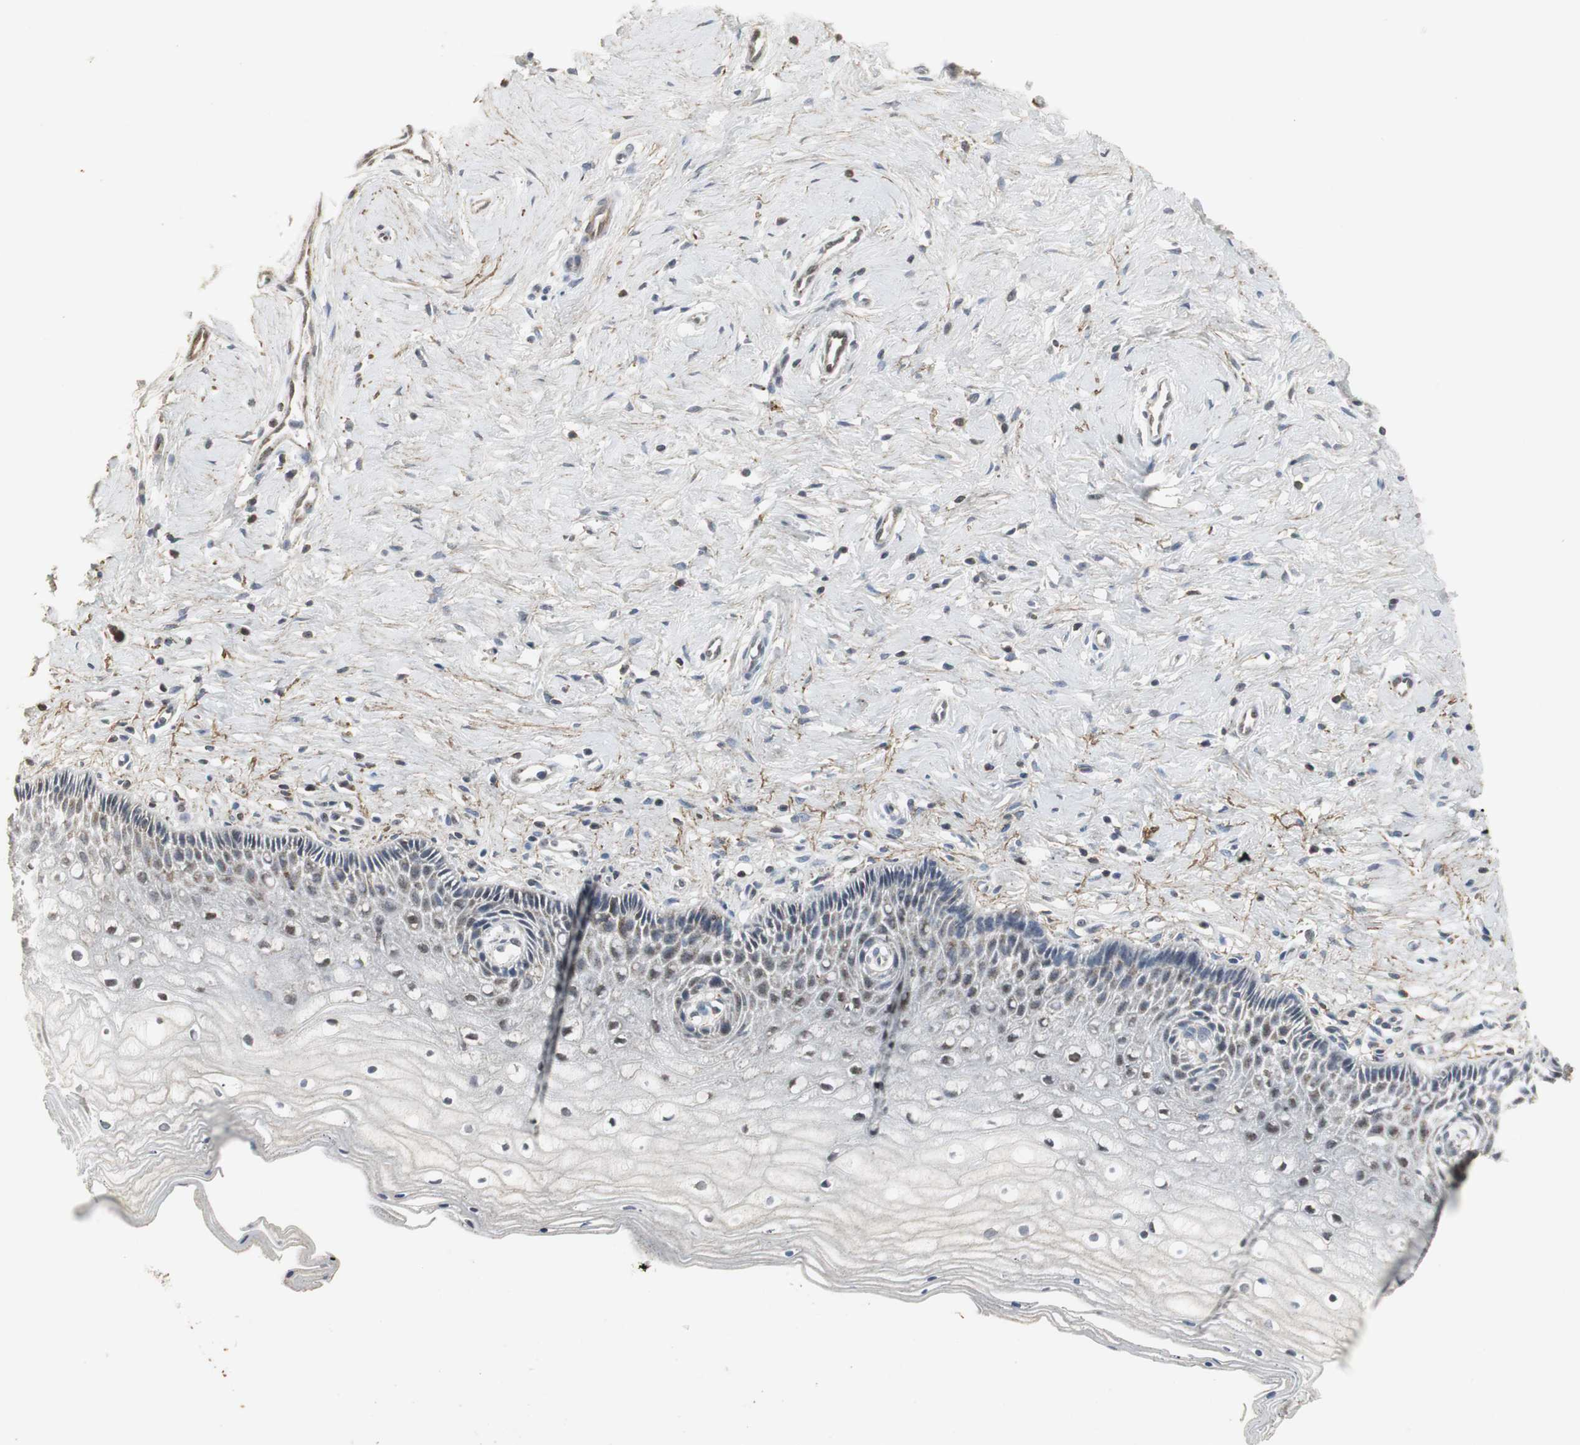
{"staining": {"intensity": "weak", "quantity": "<25%", "location": "cytoplasmic/membranous"}, "tissue": "cervix", "cell_type": "Squamous epithelial cells", "image_type": "normal", "snomed": [{"axis": "morphology", "description": "Normal tissue, NOS"}, {"axis": "topography", "description": "Cervix"}], "caption": "Protein analysis of benign cervix reveals no significant positivity in squamous epithelial cells.", "gene": "DNAJB4", "patient": {"sex": "female", "age": 46}}